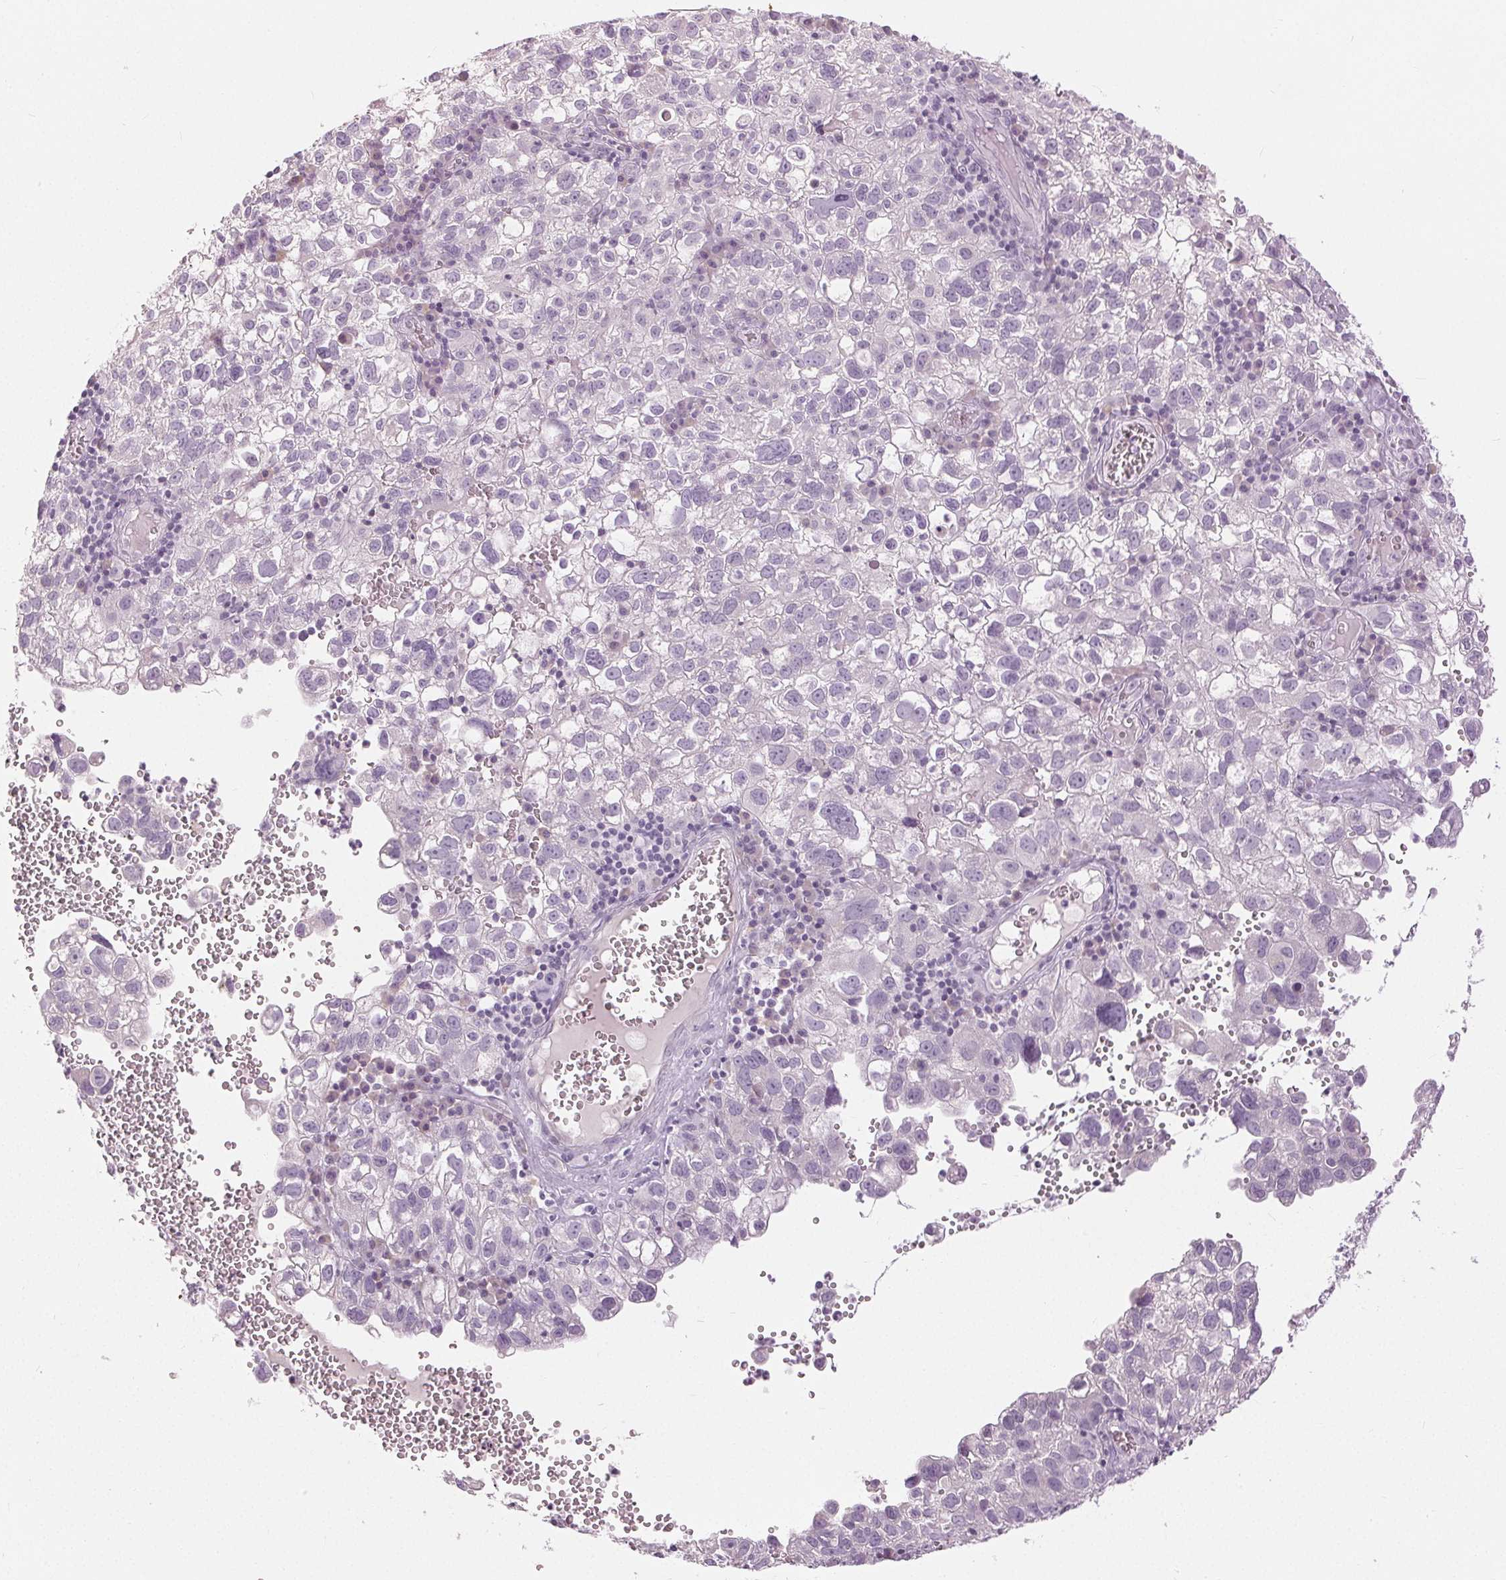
{"staining": {"intensity": "negative", "quantity": "none", "location": "none"}, "tissue": "cervical cancer", "cell_type": "Tumor cells", "image_type": "cancer", "snomed": [{"axis": "morphology", "description": "Squamous cell carcinoma, NOS"}, {"axis": "topography", "description": "Cervix"}], "caption": "Immunohistochemistry histopathology image of human cervical cancer (squamous cell carcinoma) stained for a protein (brown), which demonstrates no positivity in tumor cells.", "gene": "DSG3", "patient": {"sex": "female", "age": 55}}